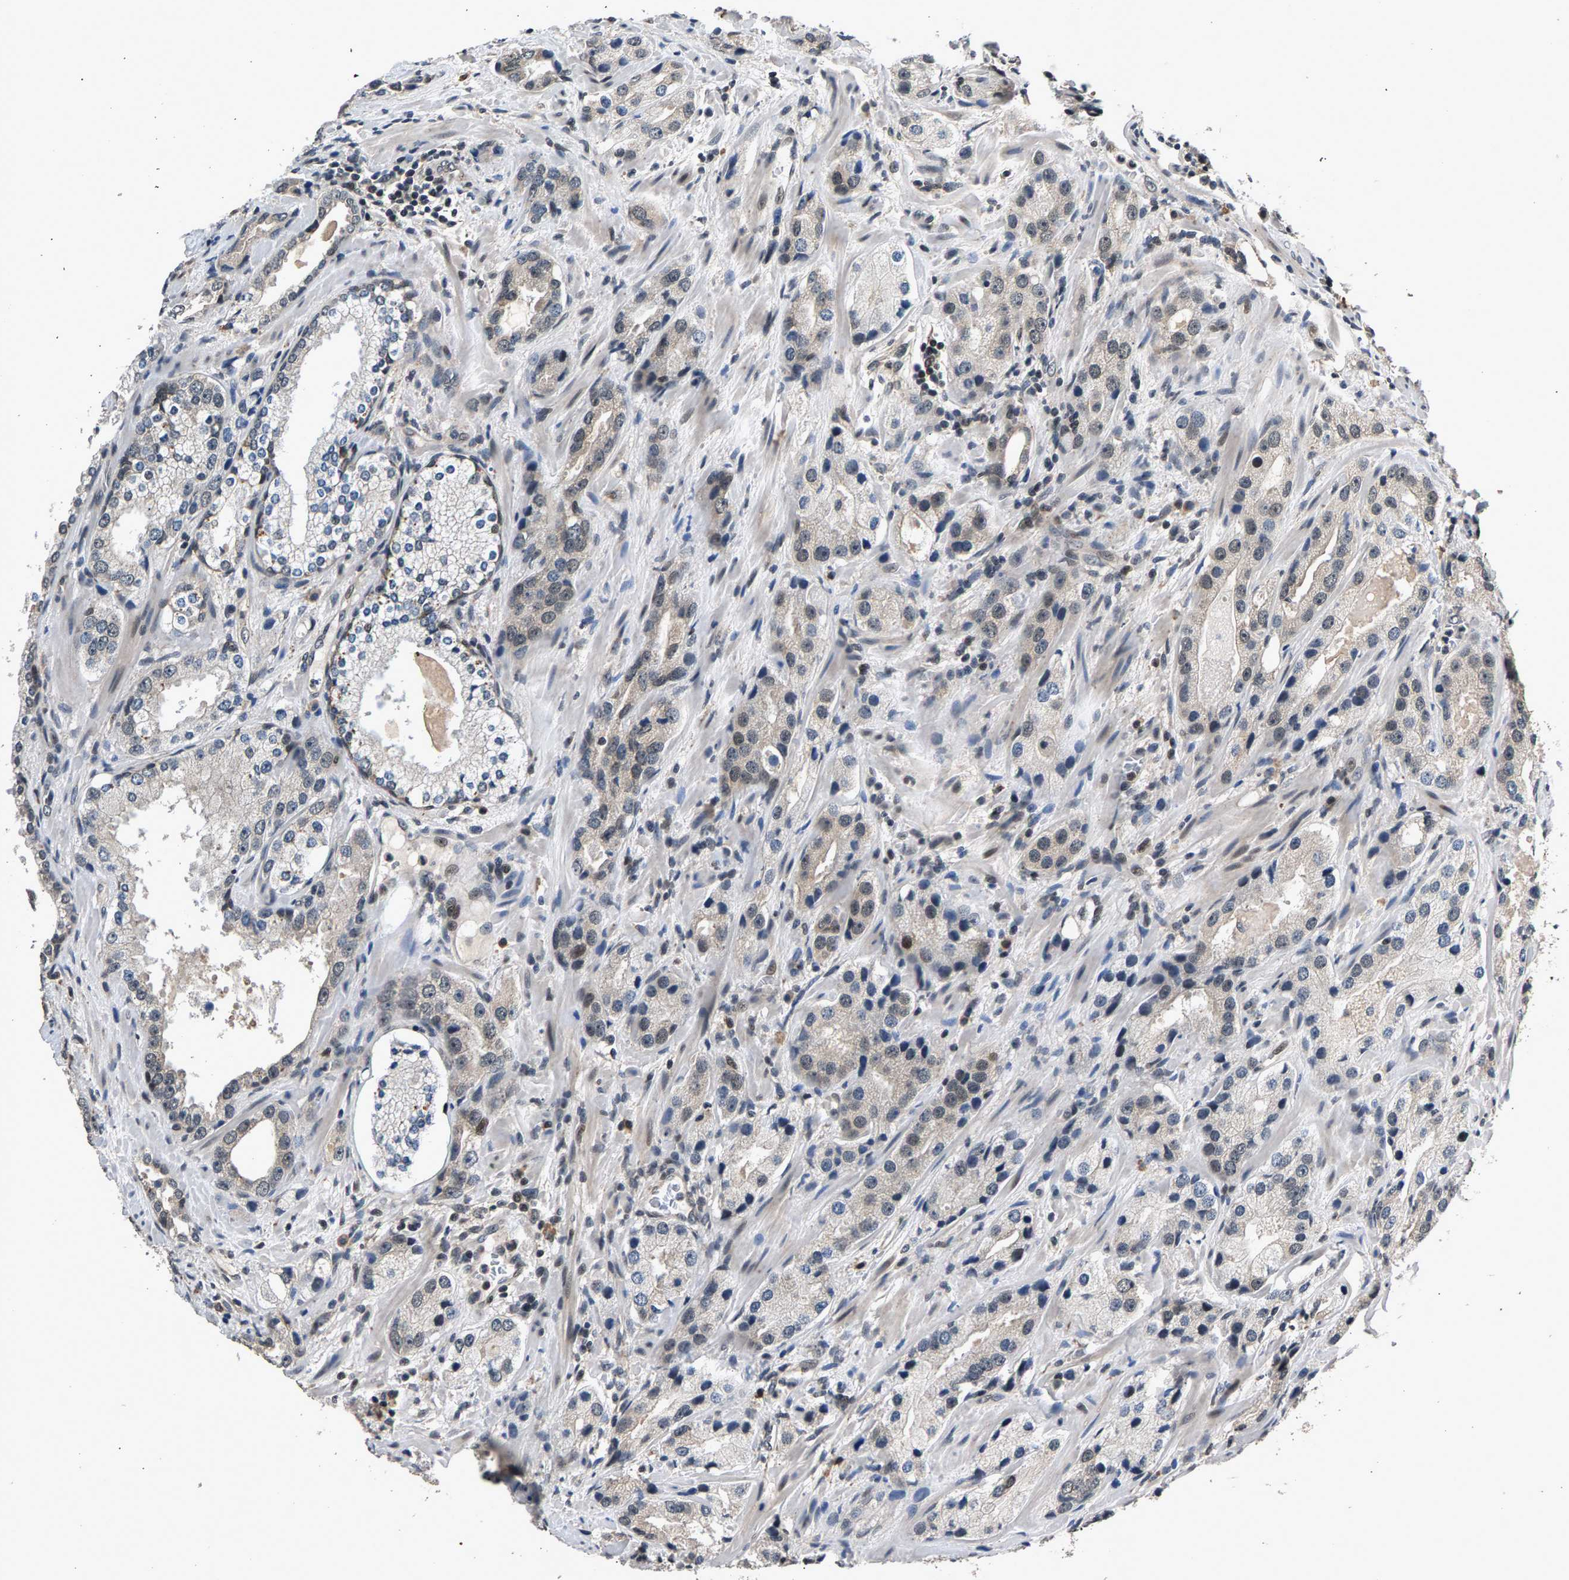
{"staining": {"intensity": "weak", "quantity": "<25%", "location": "cytoplasmic/membranous"}, "tissue": "prostate cancer", "cell_type": "Tumor cells", "image_type": "cancer", "snomed": [{"axis": "morphology", "description": "Adenocarcinoma, High grade"}, {"axis": "topography", "description": "Prostate"}], "caption": "A micrograph of human prostate high-grade adenocarcinoma is negative for staining in tumor cells.", "gene": "RBM33", "patient": {"sex": "male", "age": 63}}